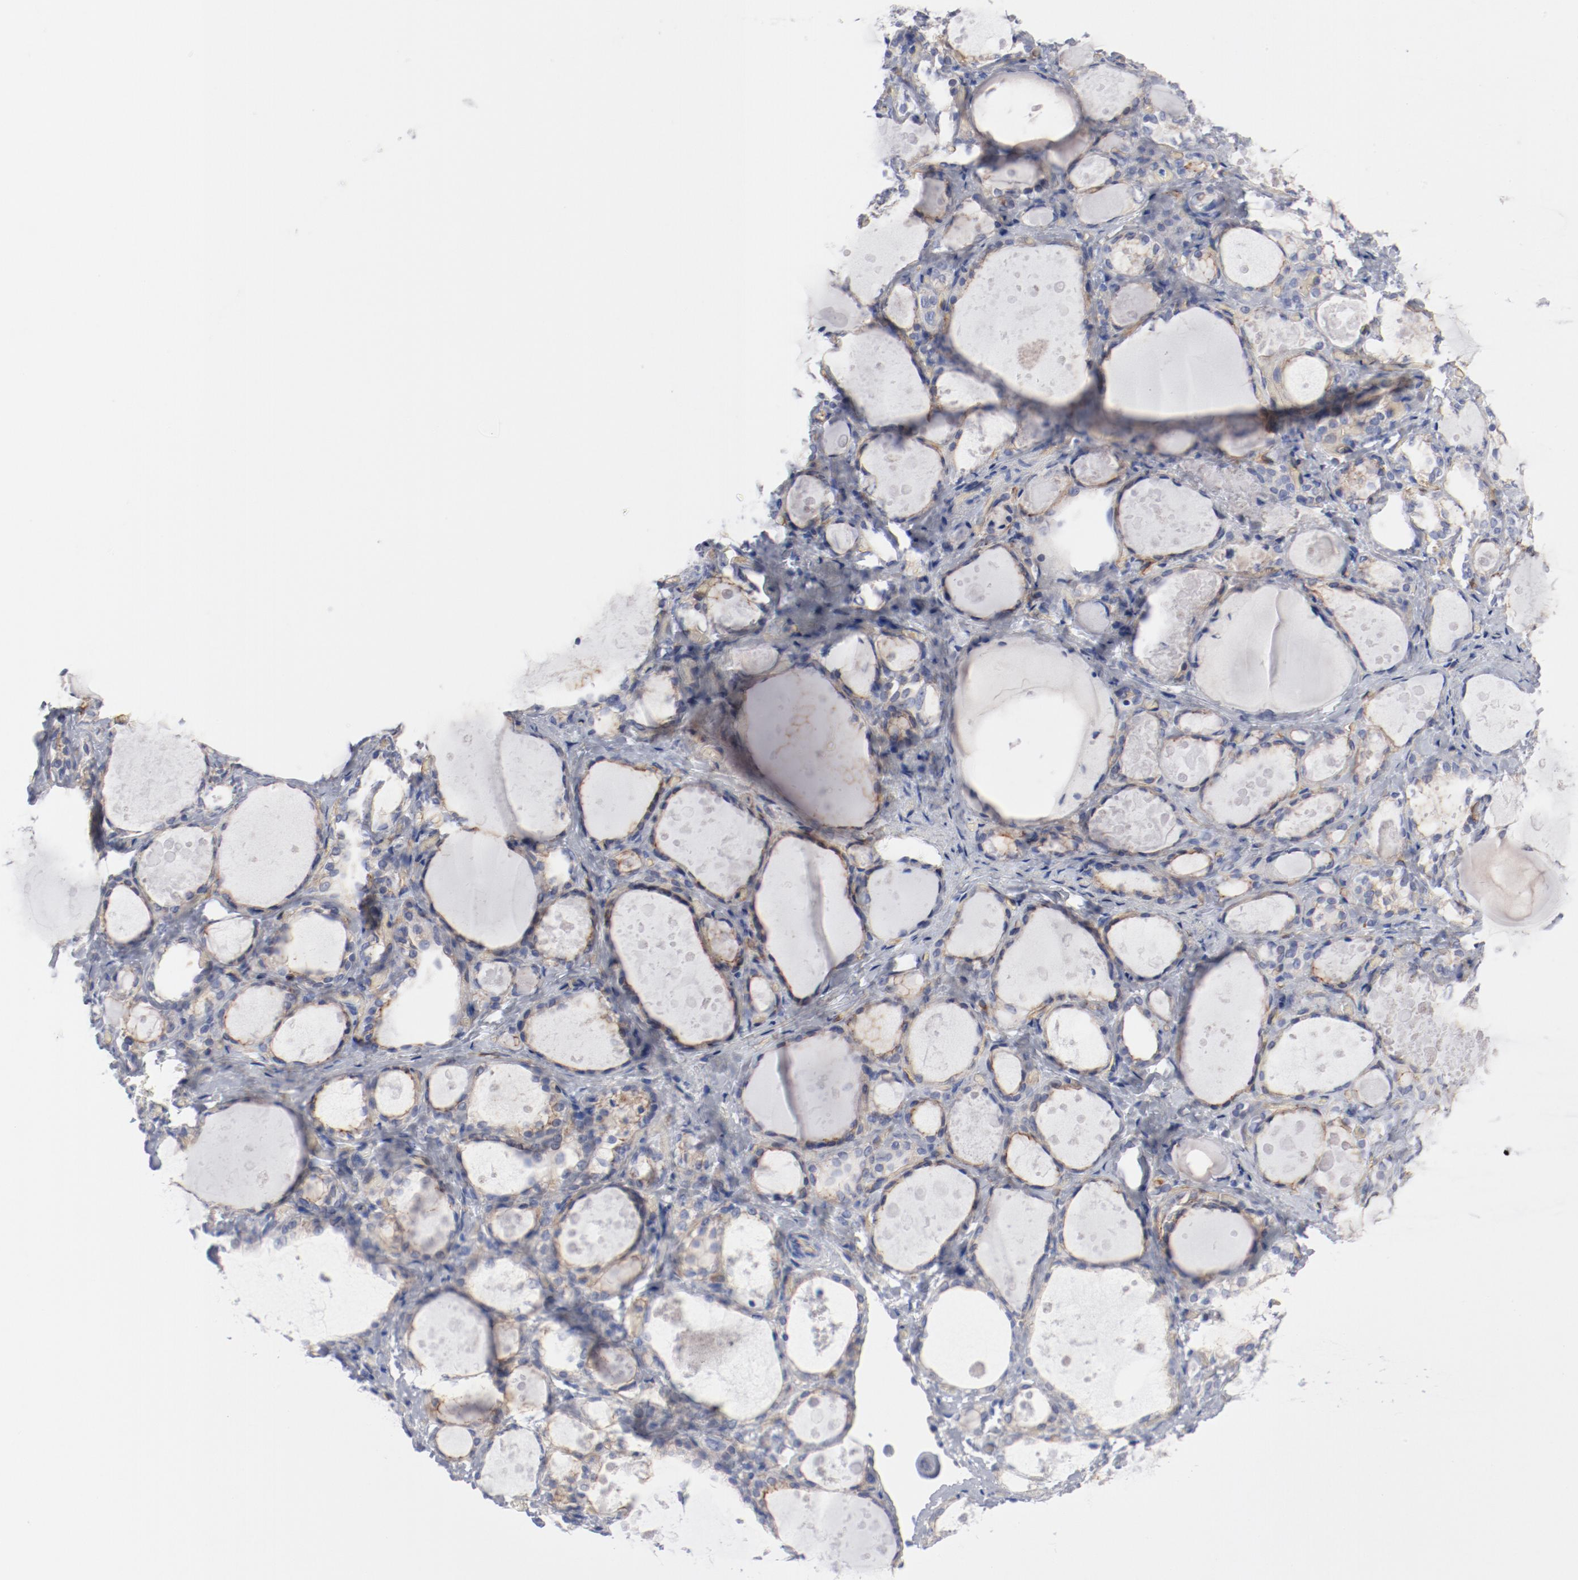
{"staining": {"intensity": "moderate", "quantity": ">75%", "location": "cytoplasmic/membranous"}, "tissue": "thyroid gland", "cell_type": "Glandular cells", "image_type": "normal", "snomed": [{"axis": "morphology", "description": "Normal tissue, NOS"}, {"axis": "topography", "description": "Thyroid gland"}], "caption": "DAB immunohistochemical staining of benign human thyroid gland reveals moderate cytoplasmic/membranous protein positivity in about >75% of glandular cells. The staining is performed using DAB brown chromogen to label protein expression. The nuclei are counter-stained blue using hematoxylin.", "gene": "SHANK3", "patient": {"sex": "female", "age": 75}}